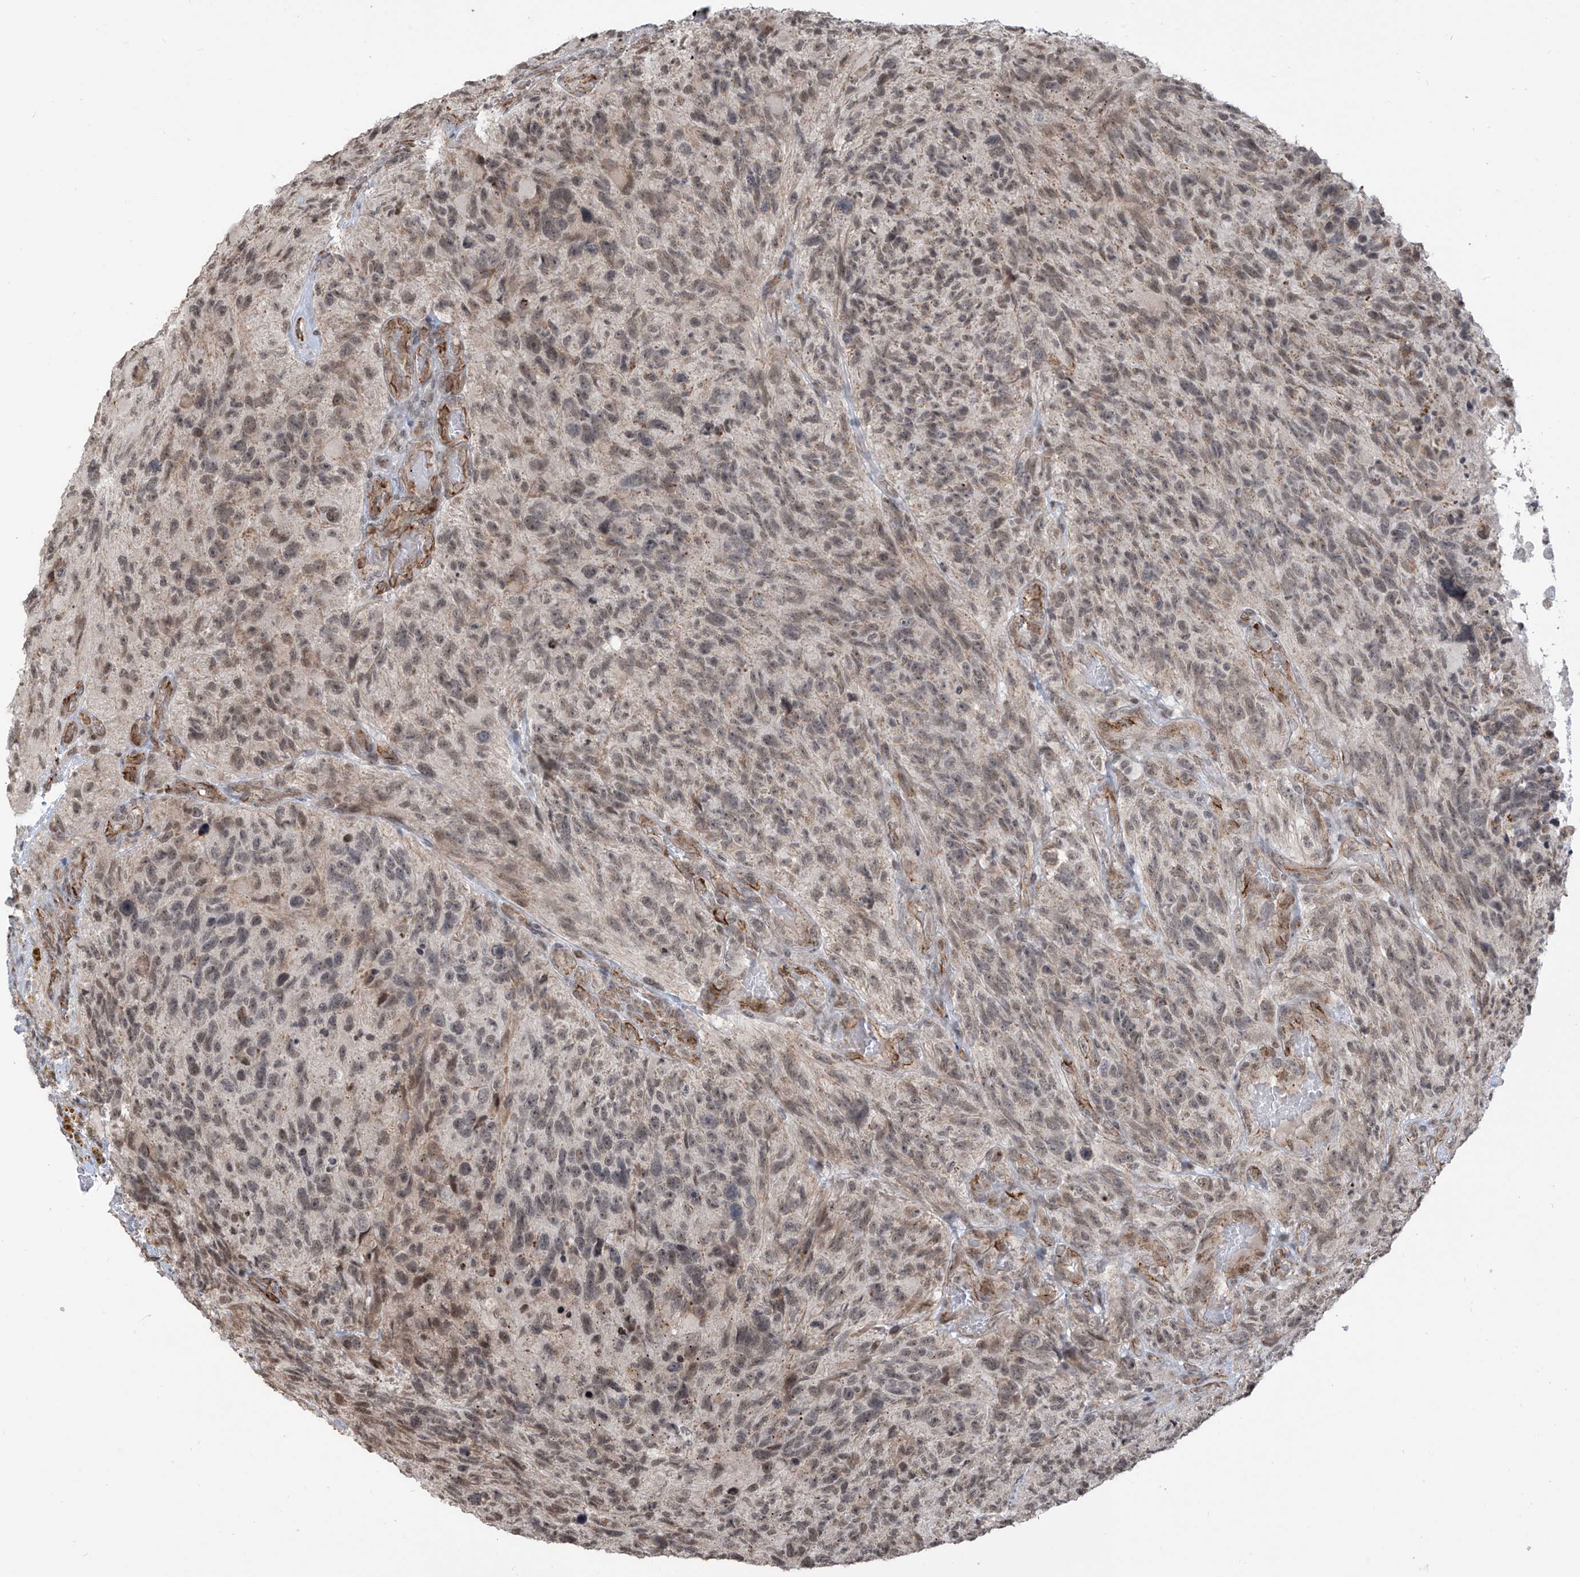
{"staining": {"intensity": "weak", "quantity": "25%-75%", "location": "nuclear"}, "tissue": "glioma", "cell_type": "Tumor cells", "image_type": "cancer", "snomed": [{"axis": "morphology", "description": "Glioma, malignant, High grade"}, {"axis": "topography", "description": "Brain"}], "caption": "Glioma stained for a protein (brown) displays weak nuclear positive expression in approximately 25%-75% of tumor cells.", "gene": "METAP1D", "patient": {"sex": "male", "age": 69}}